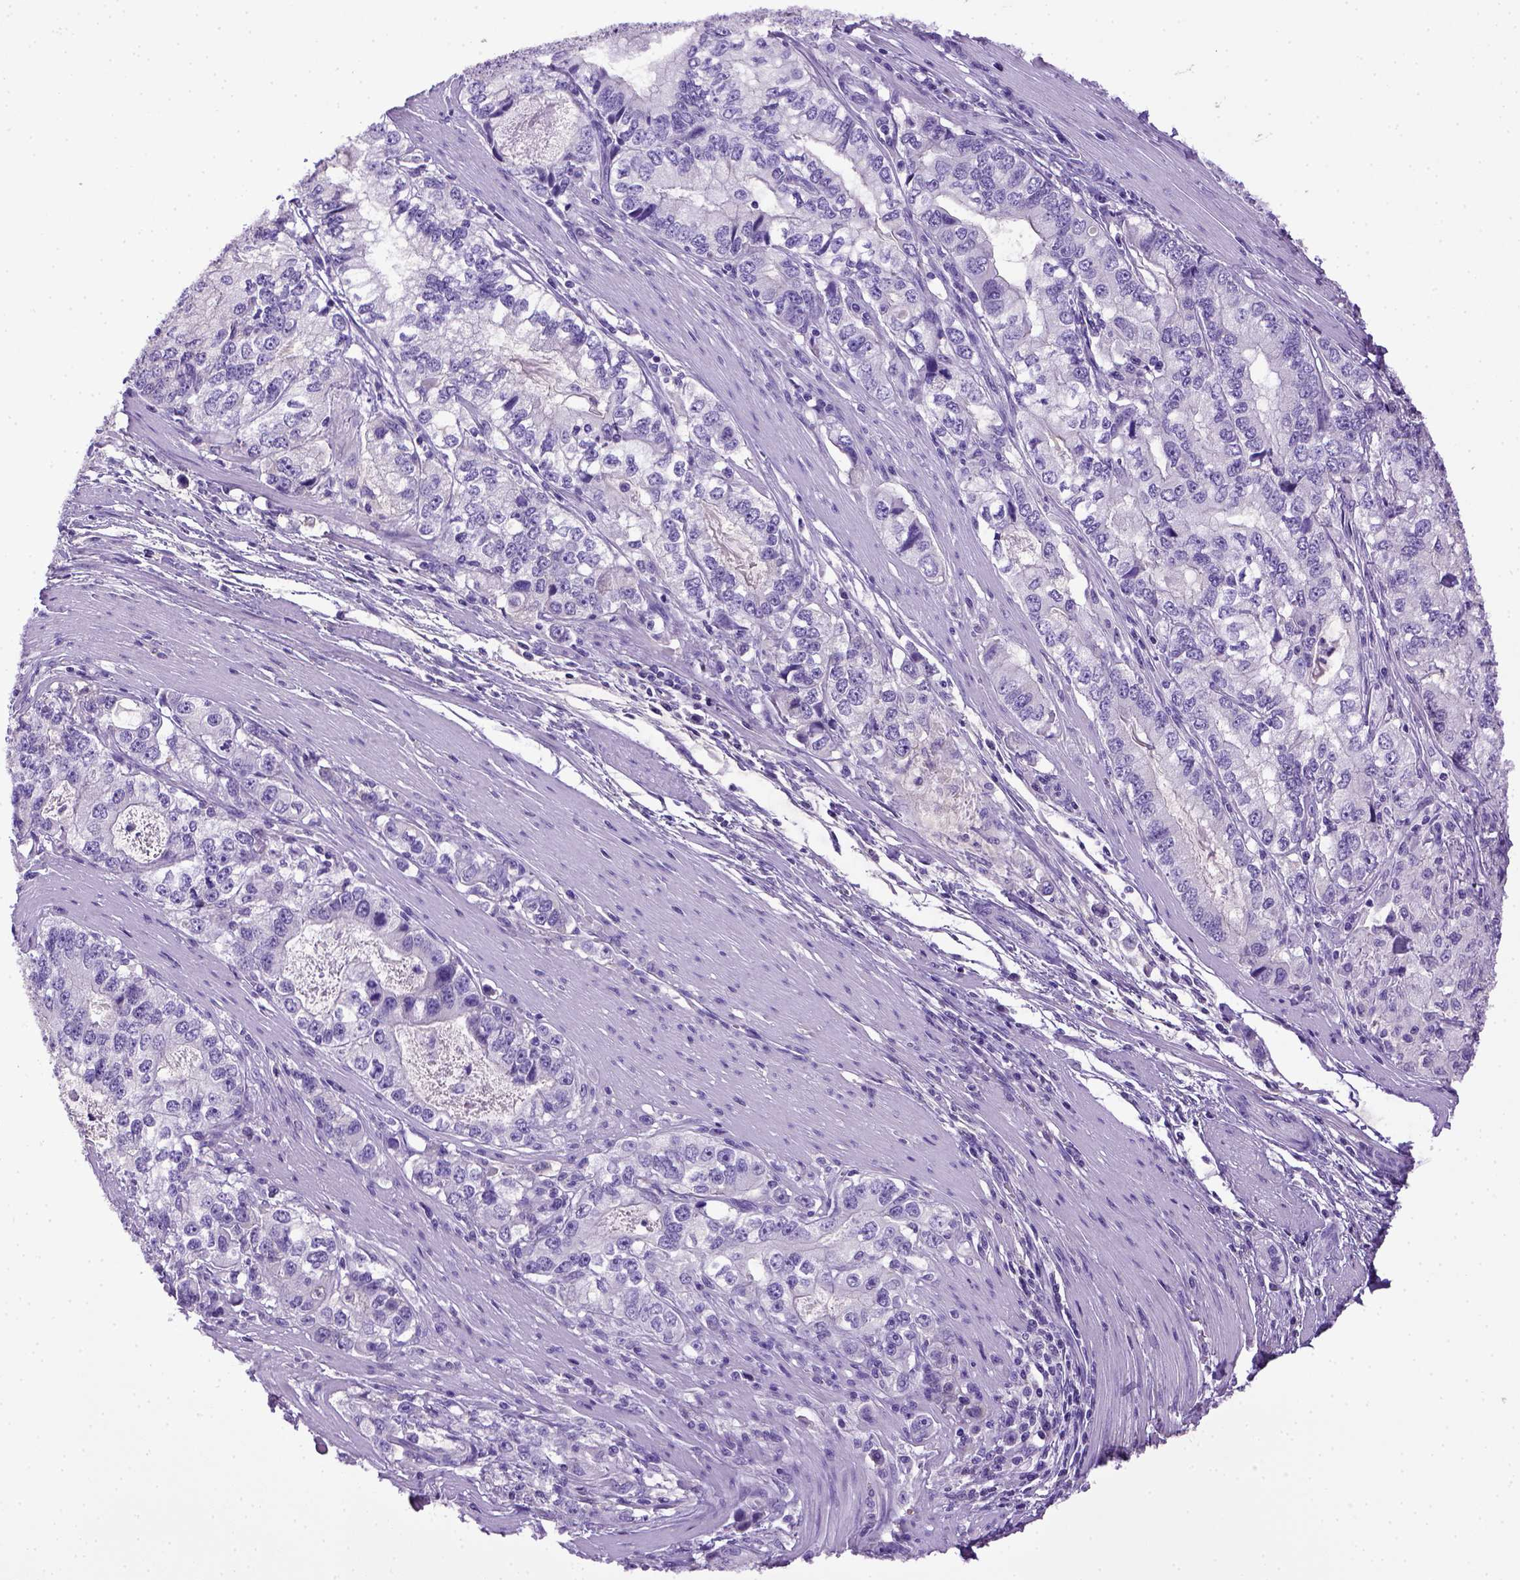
{"staining": {"intensity": "negative", "quantity": "none", "location": "none"}, "tissue": "stomach cancer", "cell_type": "Tumor cells", "image_type": "cancer", "snomed": [{"axis": "morphology", "description": "Adenocarcinoma, NOS"}, {"axis": "topography", "description": "Stomach, lower"}], "caption": "Stomach cancer (adenocarcinoma) was stained to show a protein in brown. There is no significant positivity in tumor cells. The staining was performed using DAB to visualize the protein expression in brown, while the nuclei were stained in blue with hematoxylin (Magnification: 20x).", "gene": "ITIH4", "patient": {"sex": "female", "age": 72}}